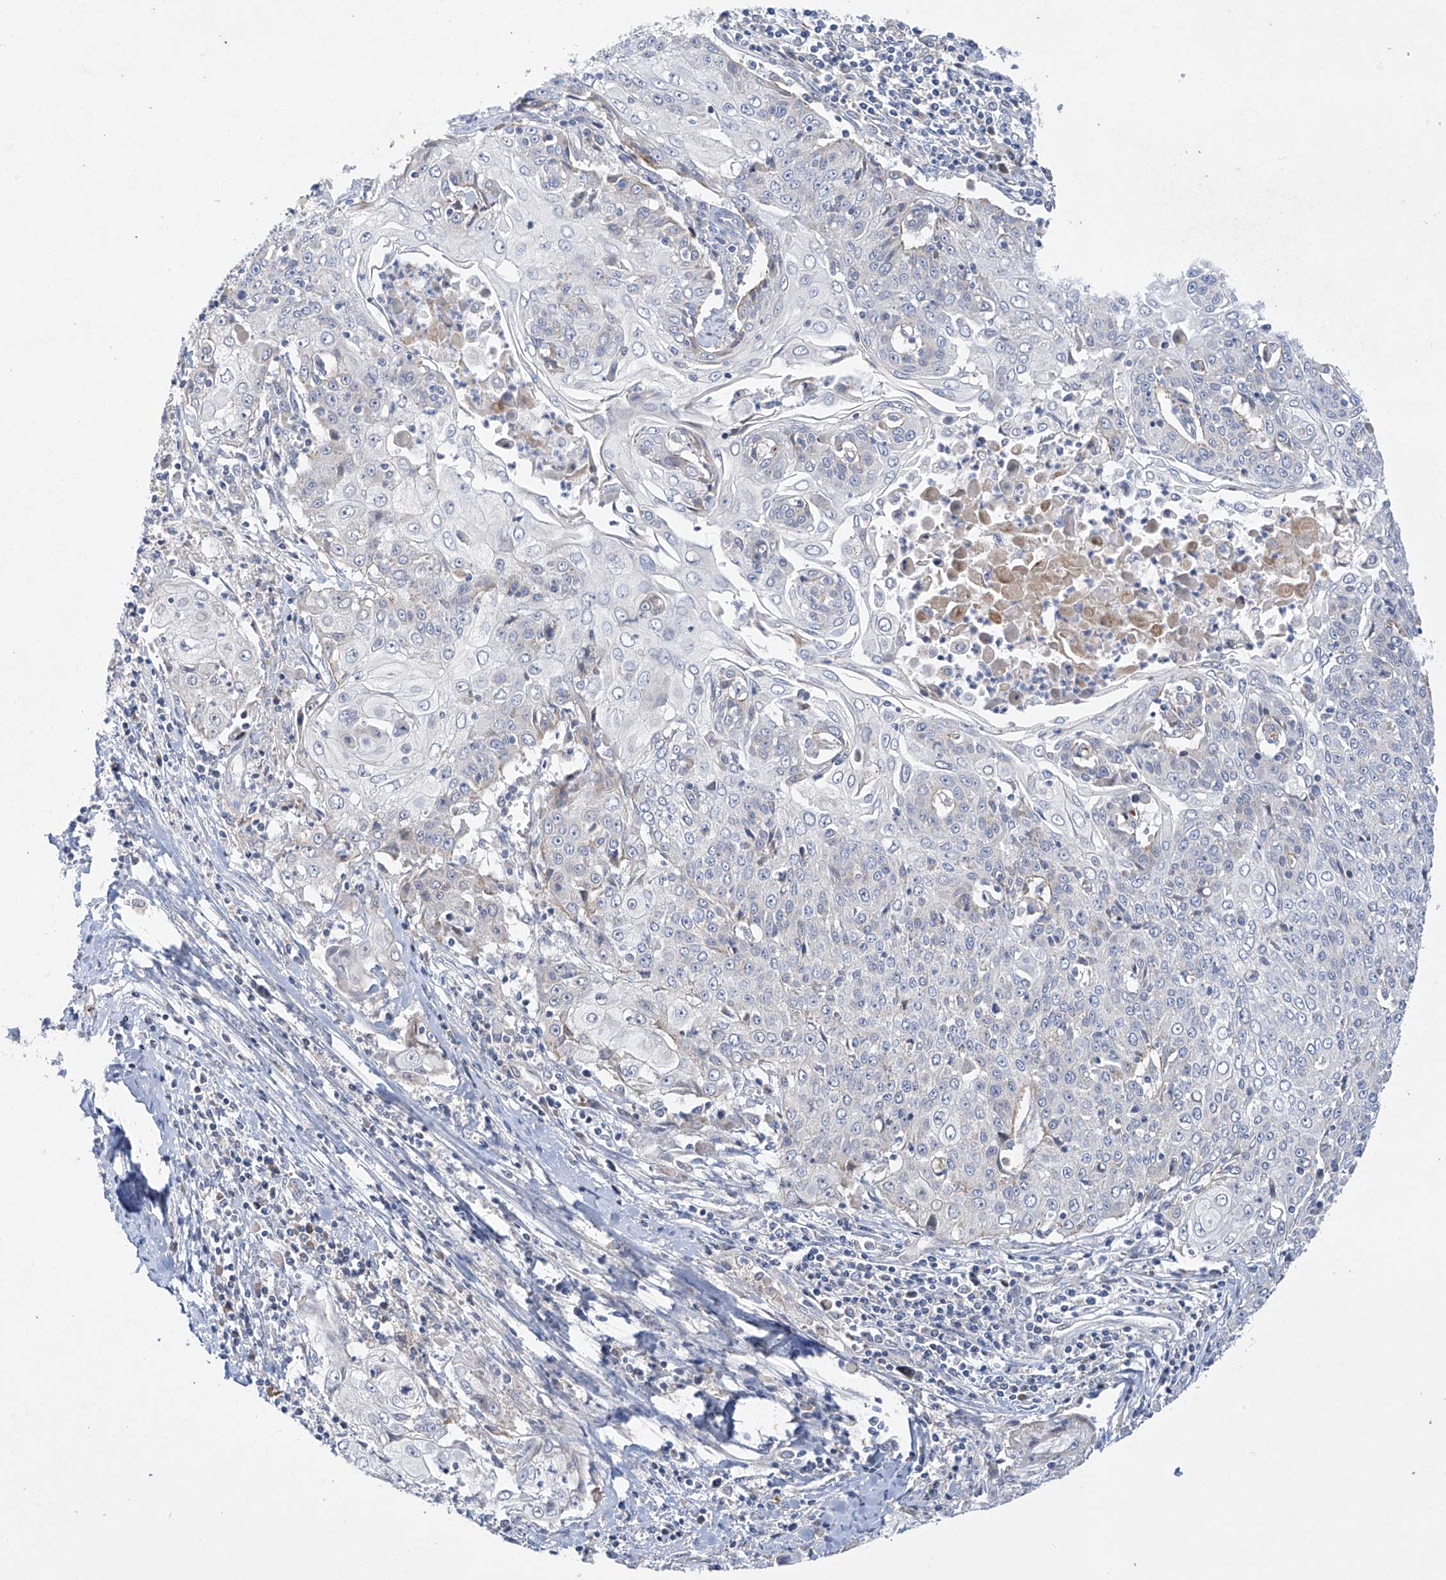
{"staining": {"intensity": "negative", "quantity": "none", "location": "none"}, "tissue": "cervical cancer", "cell_type": "Tumor cells", "image_type": "cancer", "snomed": [{"axis": "morphology", "description": "Squamous cell carcinoma, NOS"}, {"axis": "topography", "description": "Cervix"}], "caption": "A high-resolution image shows IHC staining of cervical squamous cell carcinoma, which demonstrates no significant staining in tumor cells.", "gene": "METTL18", "patient": {"sex": "female", "age": 48}}